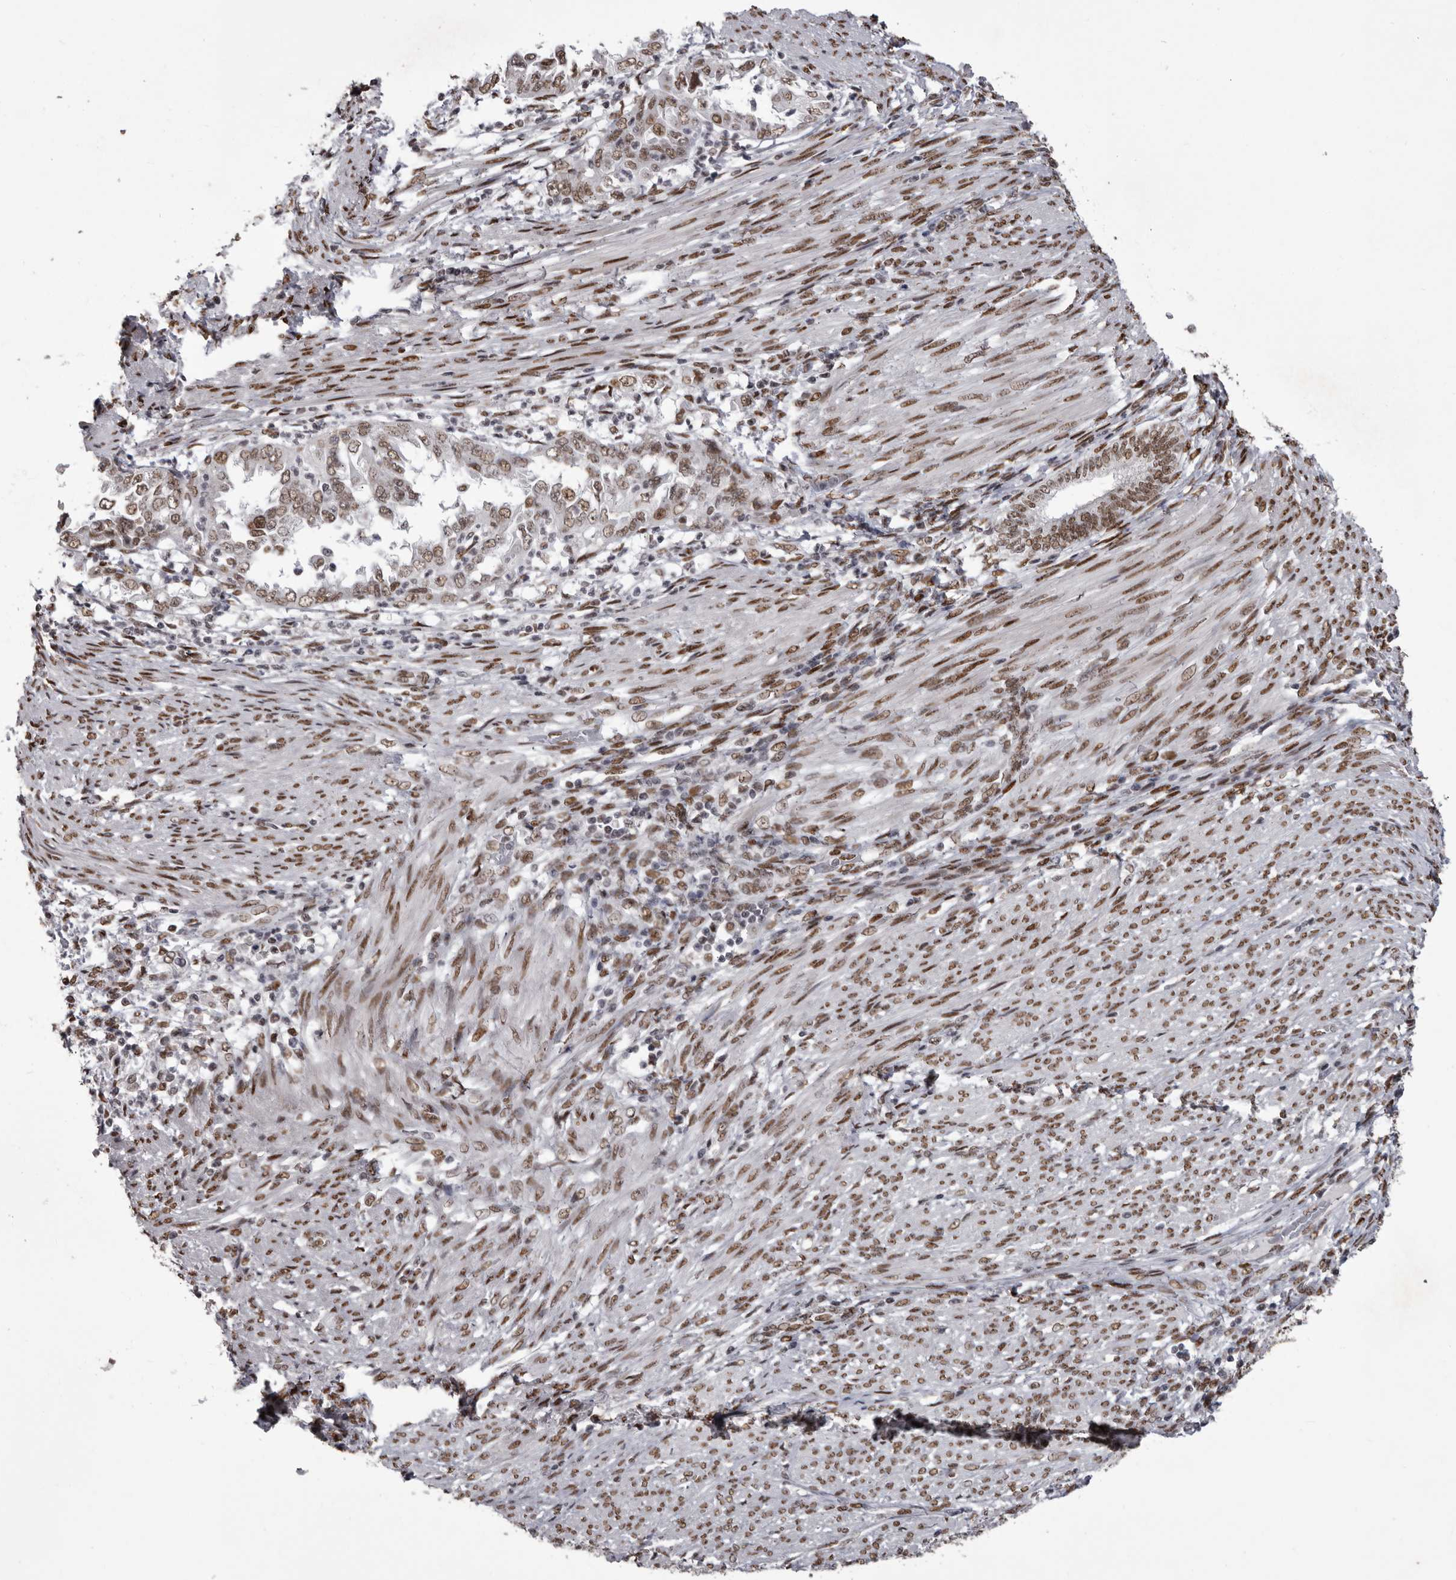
{"staining": {"intensity": "moderate", "quantity": ">75%", "location": "nuclear"}, "tissue": "endometrial cancer", "cell_type": "Tumor cells", "image_type": "cancer", "snomed": [{"axis": "morphology", "description": "Adenocarcinoma, NOS"}, {"axis": "topography", "description": "Endometrium"}], "caption": "High-power microscopy captured an IHC micrograph of endometrial adenocarcinoma, revealing moderate nuclear positivity in approximately >75% of tumor cells. (Brightfield microscopy of DAB IHC at high magnification).", "gene": "NUMA1", "patient": {"sex": "female", "age": 85}}